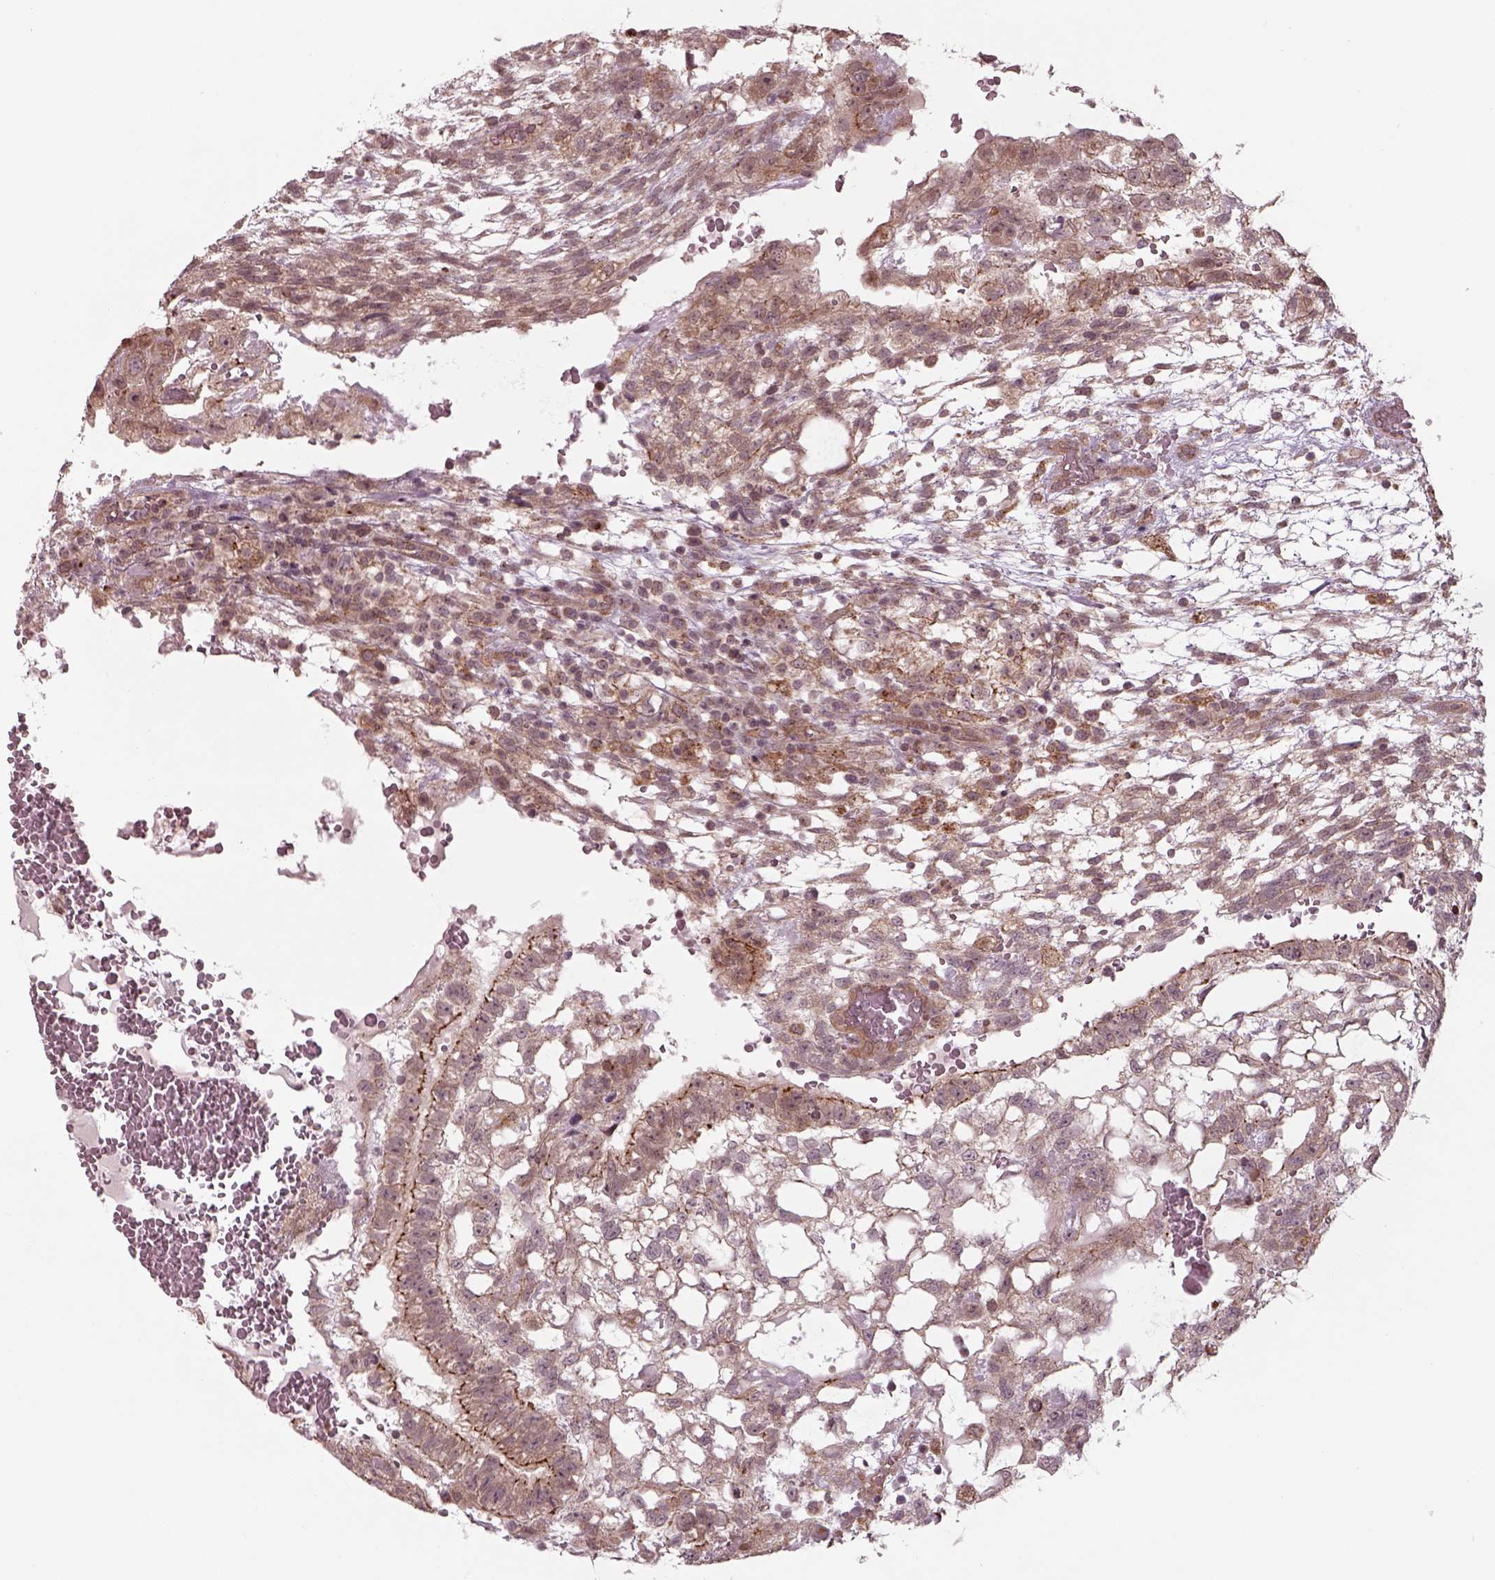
{"staining": {"intensity": "moderate", "quantity": ">75%", "location": "cytoplasmic/membranous"}, "tissue": "testis cancer", "cell_type": "Tumor cells", "image_type": "cancer", "snomed": [{"axis": "morphology", "description": "Carcinoma, Embryonal, NOS"}, {"axis": "topography", "description": "Testis"}], "caption": "Brown immunohistochemical staining in human embryonal carcinoma (testis) displays moderate cytoplasmic/membranous expression in about >75% of tumor cells. The staining is performed using DAB brown chromogen to label protein expression. The nuclei are counter-stained blue using hematoxylin.", "gene": "CHMP3", "patient": {"sex": "male", "age": 32}}